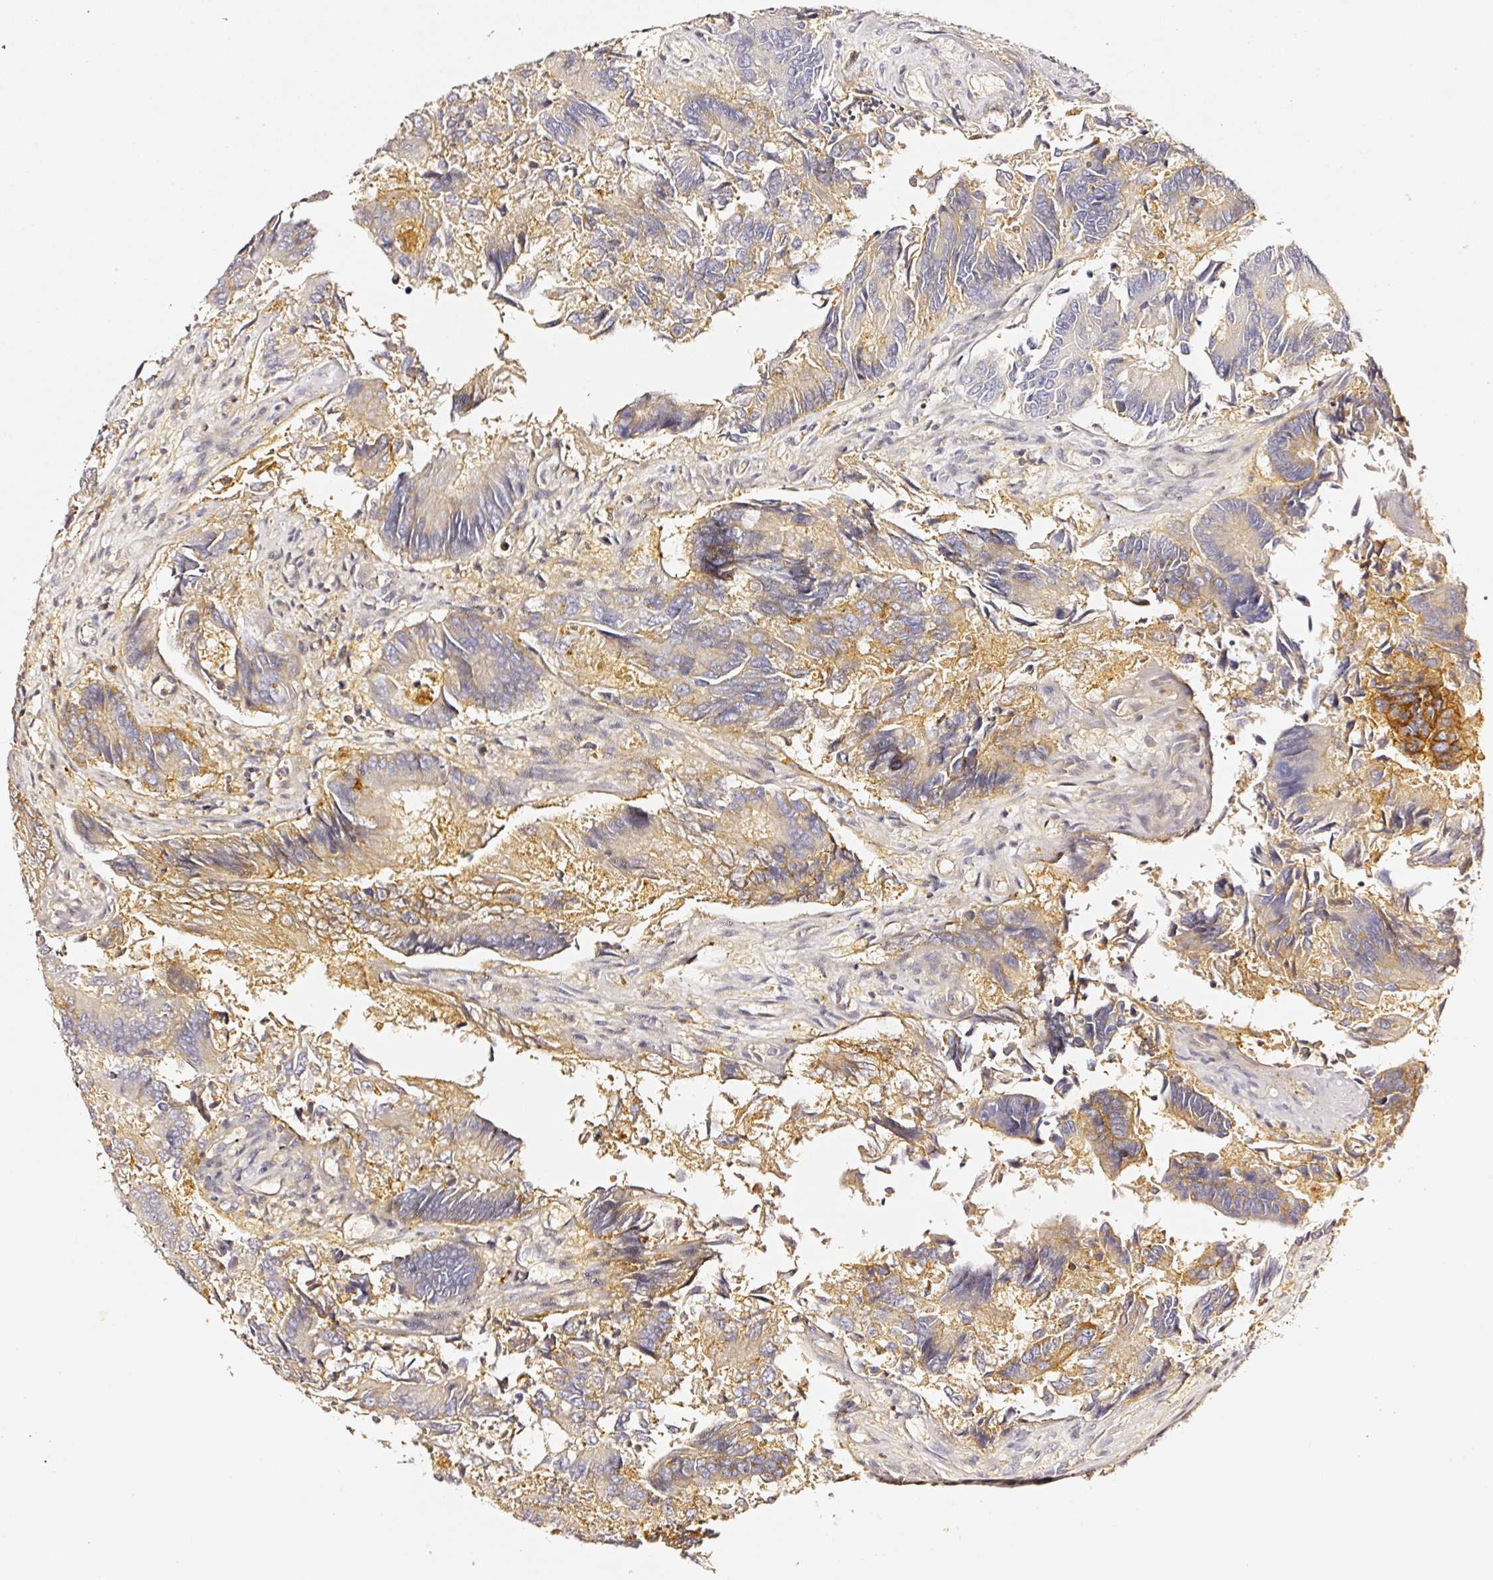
{"staining": {"intensity": "strong", "quantity": "<25%", "location": "cytoplasmic/membranous"}, "tissue": "colorectal cancer", "cell_type": "Tumor cells", "image_type": "cancer", "snomed": [{"axis": "morphology", "description": "Adenocarcinoma, NOS"}, {"axis": "topography", "description": "Colon"}], "caption": "Tumor cells show medium levels of strong cytoplasmic/membranous positivity in approximately <25% of cells in colorectal cancer.", "gene": "CD47", "patient": {"sex": "female", "age": 67}}